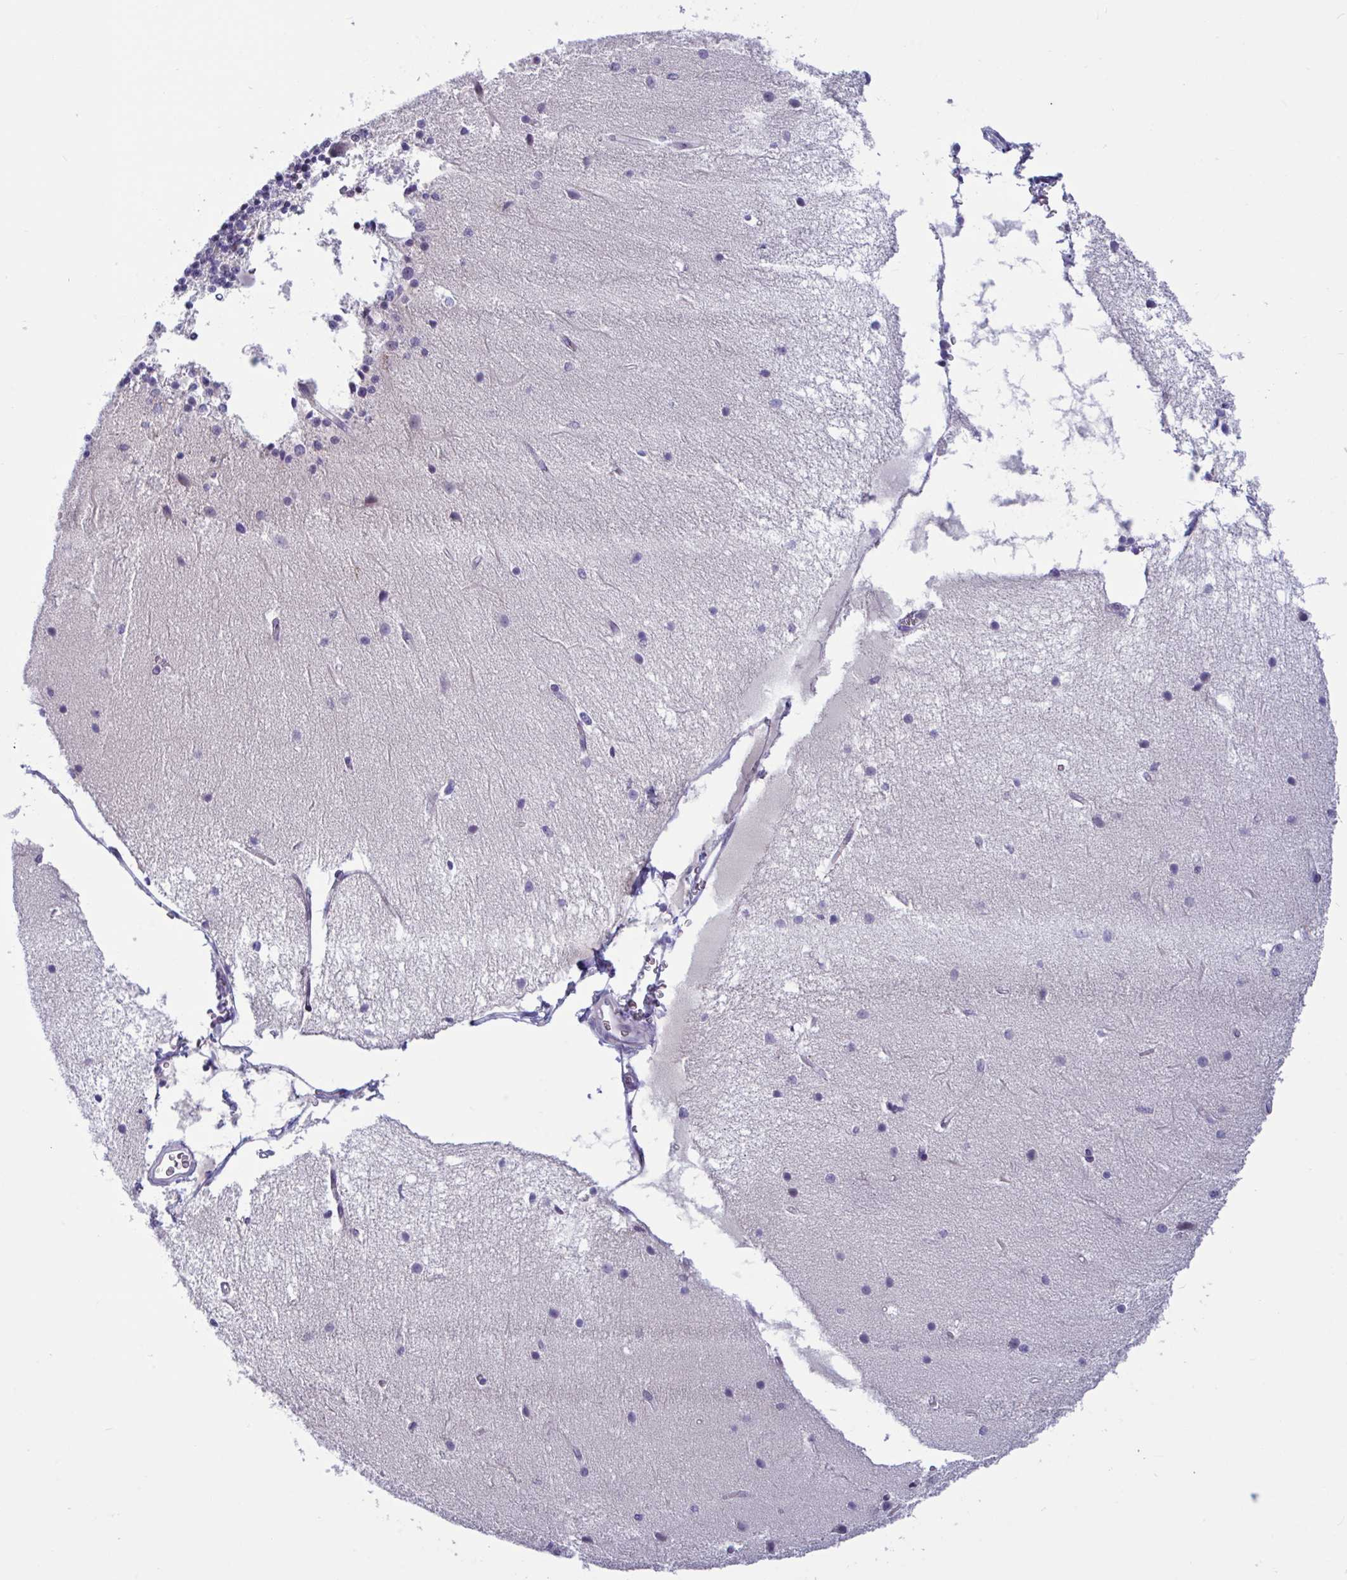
{"staining": {"intensity": "negative", "quantity": "none", "location": "none"}, "tissue": "cerebellum", "cell_type": "Cells in granular layer", "image_type": "normal", "snomed": [{"axis": "morphology", "description": "Normal tissue, NOS"}, {"axis": "topography", "description": "Cerebellum"}], "caption": "DAB immunohistochemical staining of unremarkable cerebellum shows no significant expression in cells in granular layer. (DAB (3,3'-diaminobenzidine) immunohistochemistry (IHC), high magnification).", "gene": "SNX11", "patient": {"sex": "female", "age": 54}}